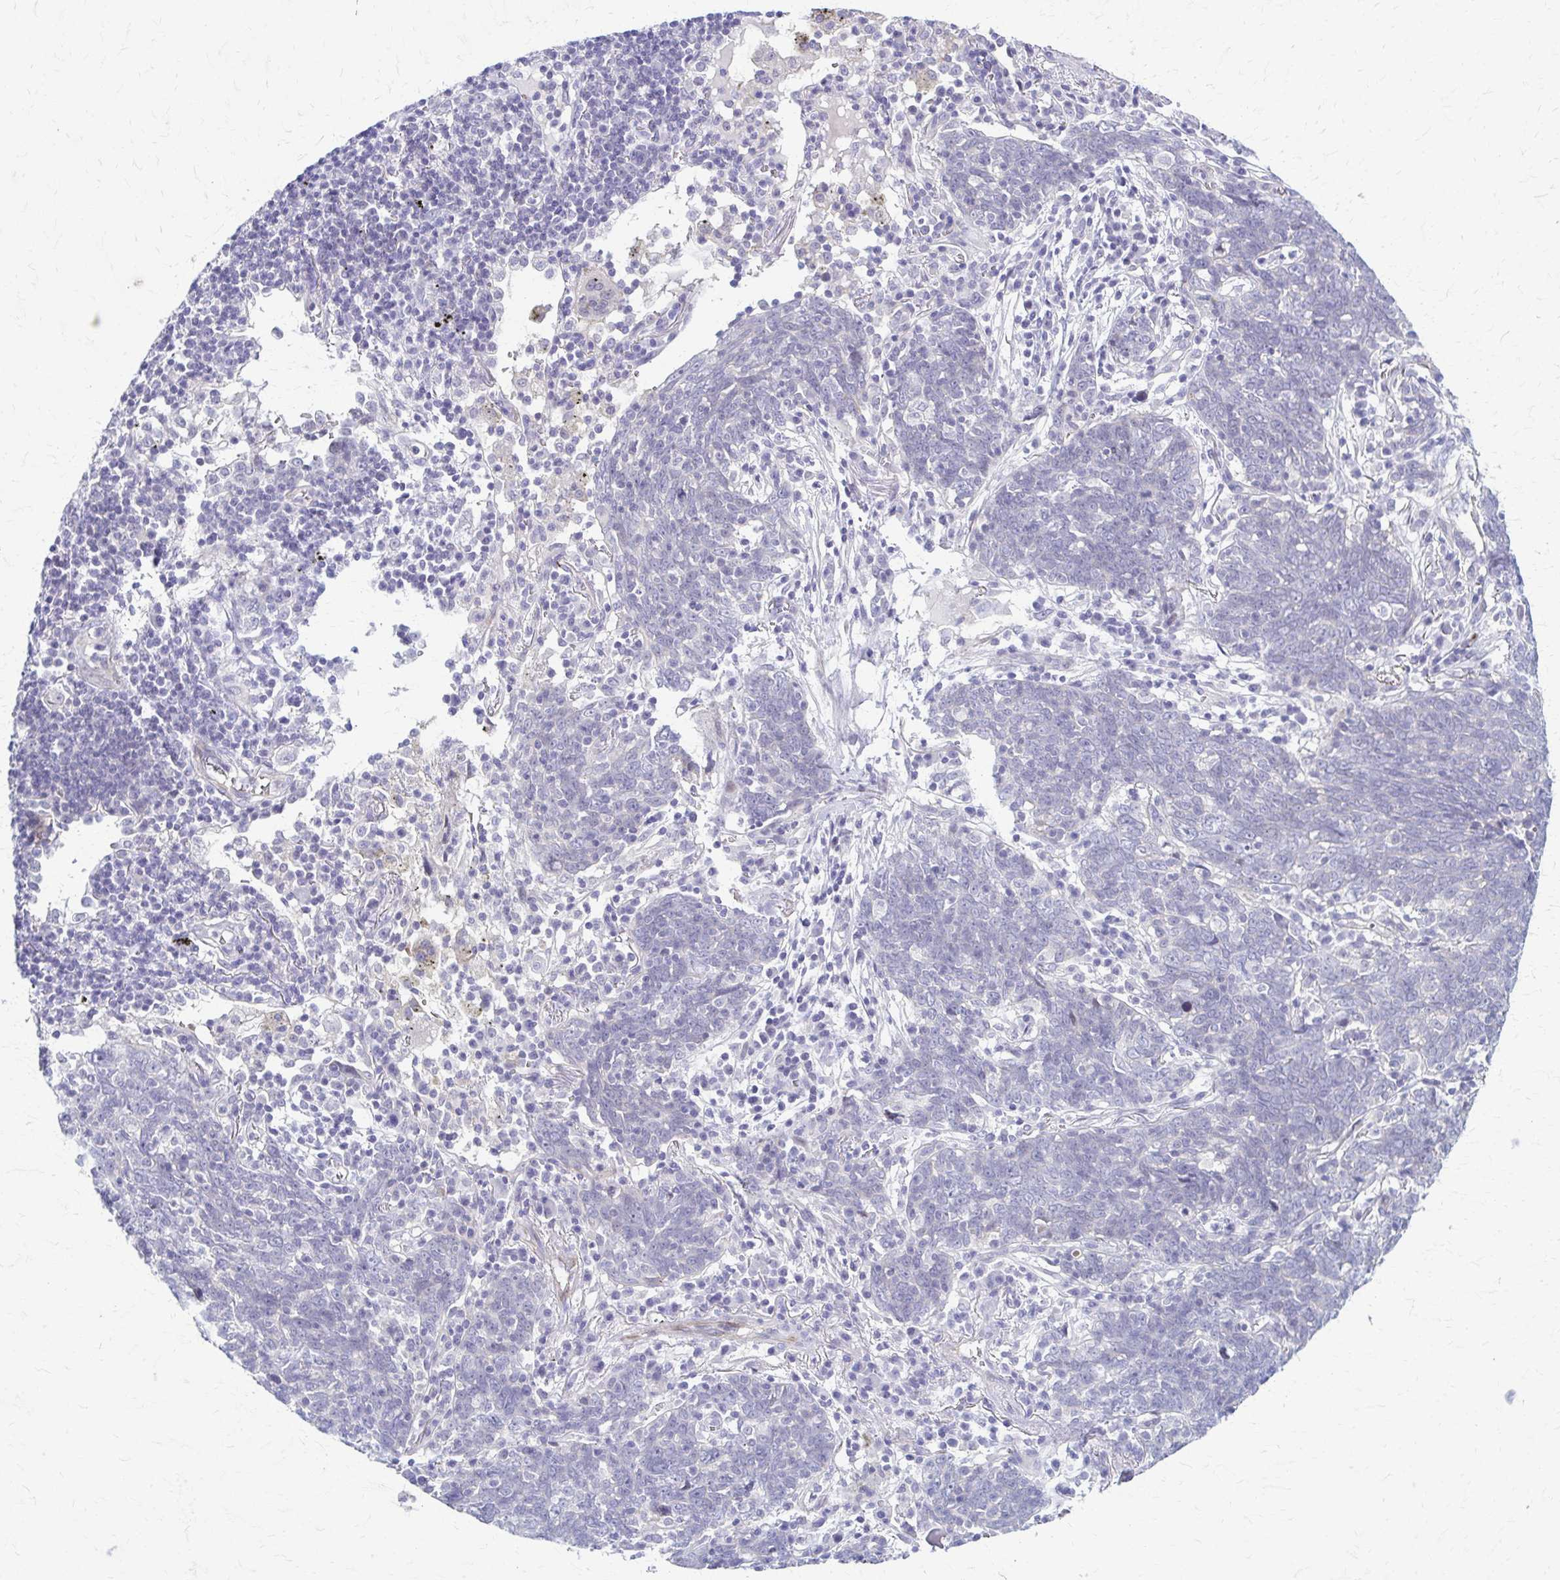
{"staining": {"intensity": "negative", "quantity": "none", "location": "none"}, "tissue": "lung cancer", "cell_type": "Tumor cells", "image_type": "cancer", "snomed": [{"axis": "morphology", "description": "Squamous cell carcinoma, NOS"}, {"axis": "topography", "description": "Lung"}], "caption": "Tumor cells show no significant protein staining in lung cancer (squamous cell carcinoma).", "gene": "RHOBTB2", "patient": {"sex": "female", "age": 72}}